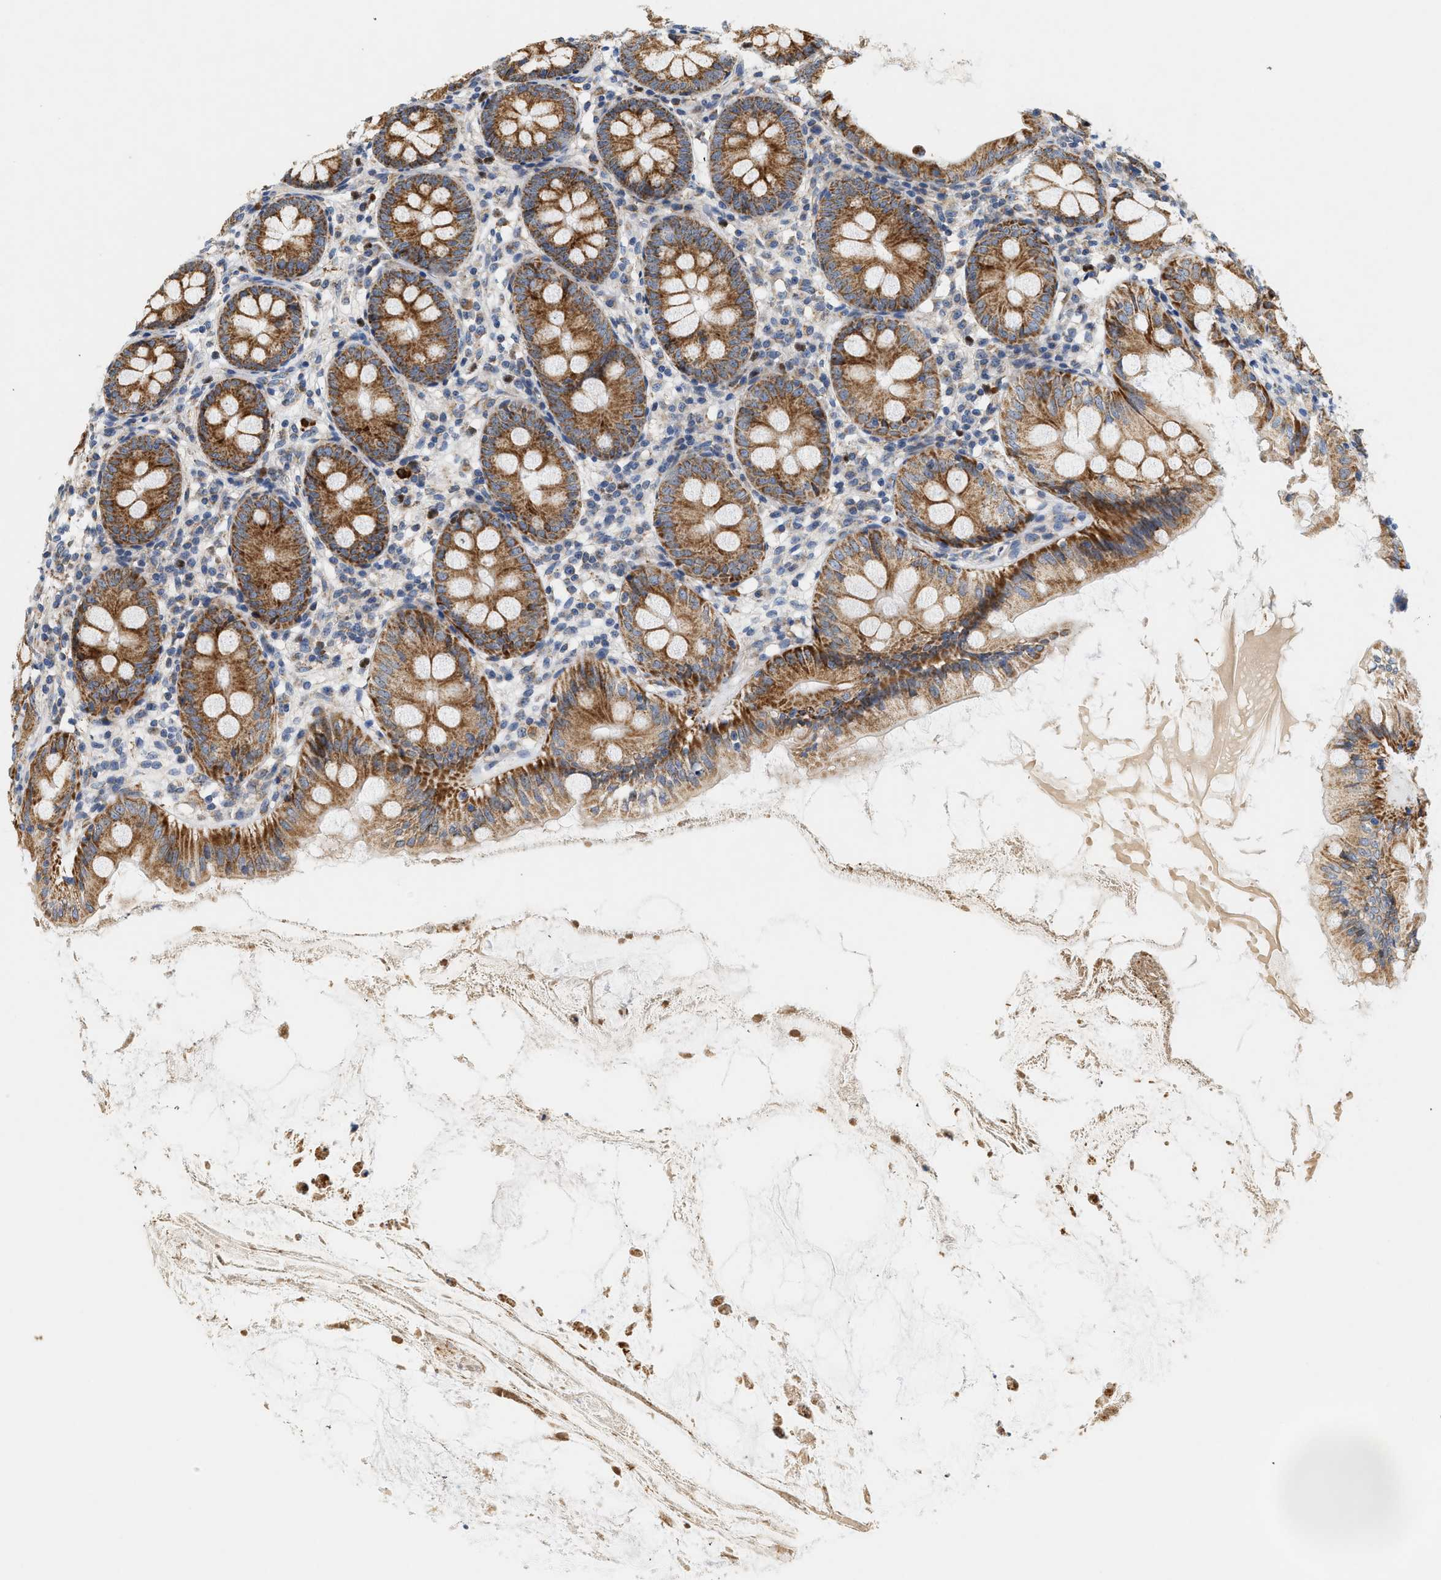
{"staining": {"intensity": "strong", "quantity": ">75%", "location": "cytoplasmic/membranous"}, "tissue": "appendix", "cell_type": "Glandular cells", "image_type": "normal", "snomed": [{"axis": "morphology", "description": "Normal tissue, NOS"}, {"axis": "topography", "description": "Appendix"}], "caption": "Appendix stained with IHC exhibits strong cytoplasmic/membranous staining in approximately >75% of glandular cells.", "gene": "MCU", "patient": {"sex": "female", "age": 77}}